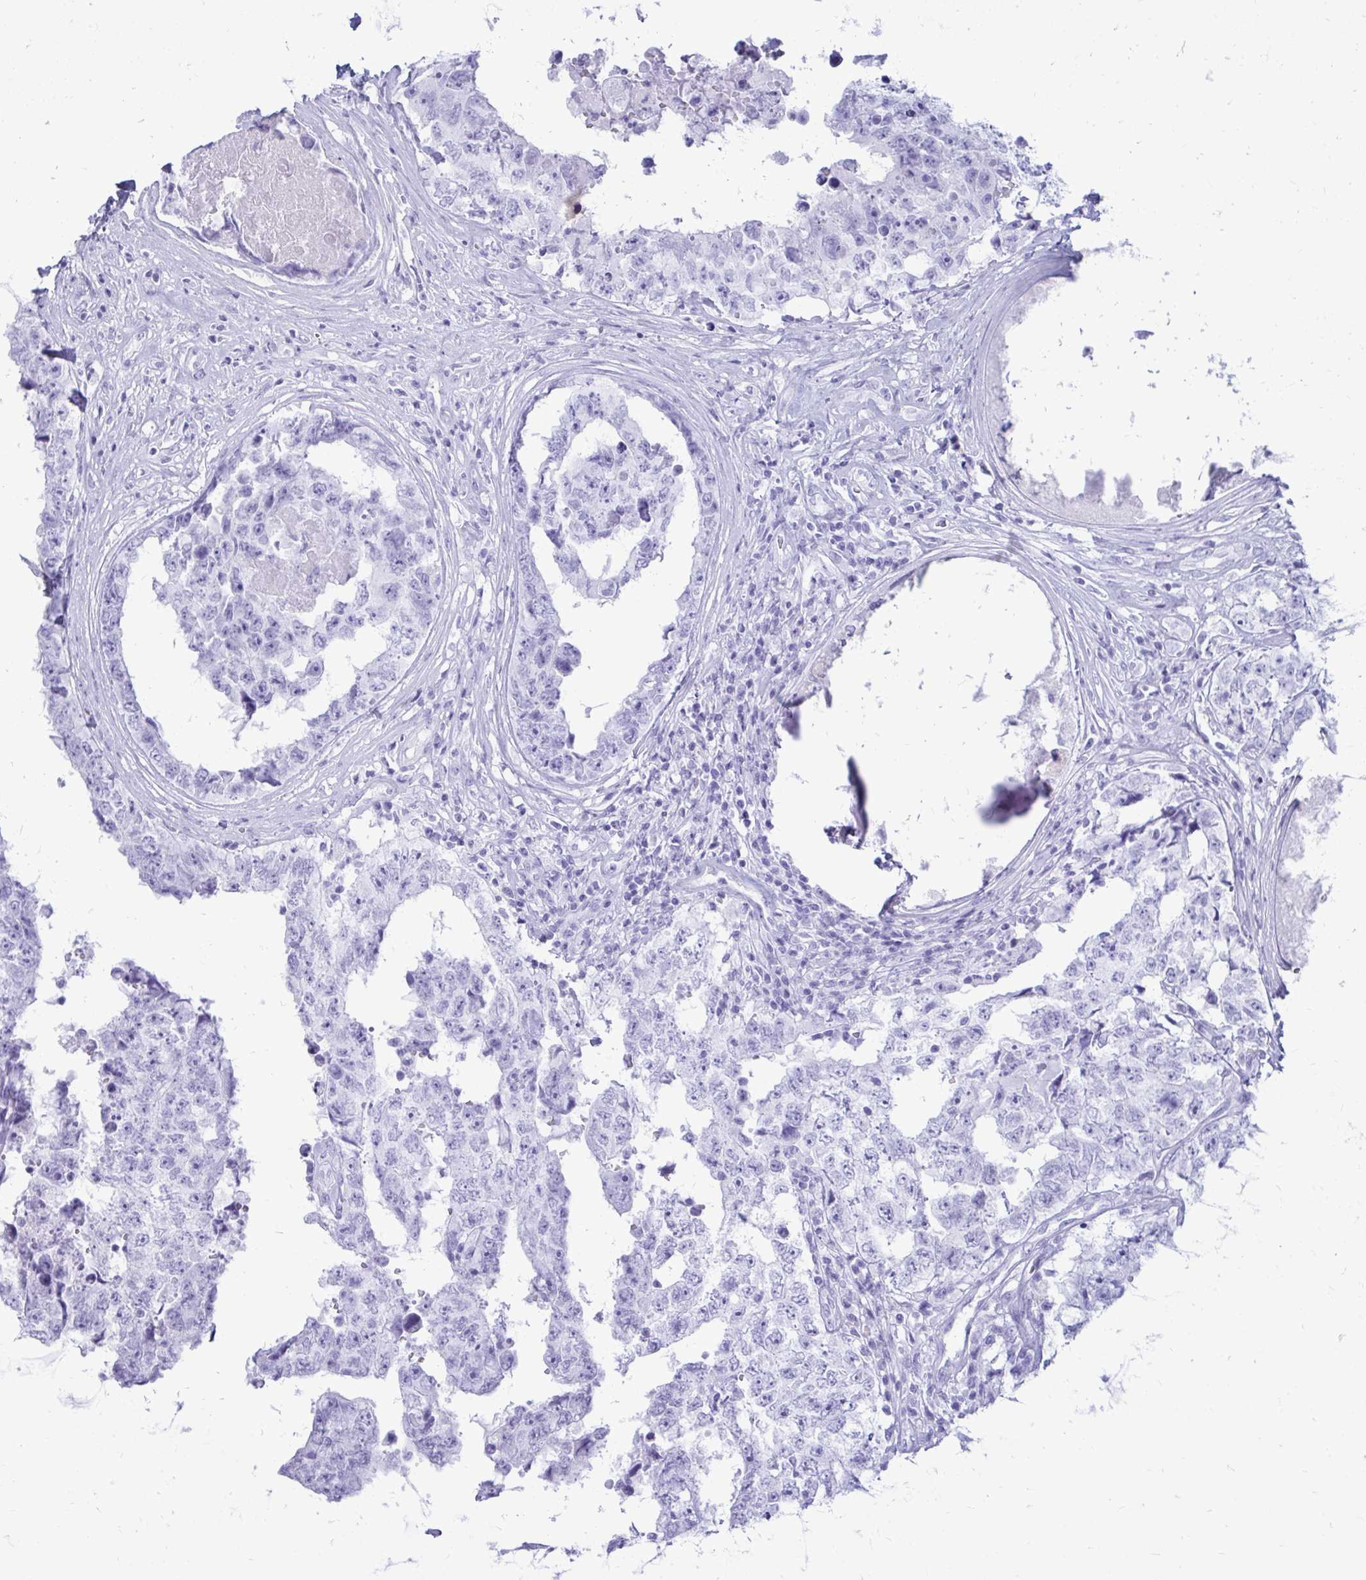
{"staining": {"intensity": "negative", "quantity": "none", "location": "none"}, "tissue": "testis cancer", "cell_type": "Tumor cells", "image_type": "cancer", "snomed": [{"axis": "morphology", "description": "Normal tissue, NOS"}, {"axis": "morphology", "description": "Carcinoma, Embryonal, NOS"}, {"axis": "topography", "description": "Testis"}, {"axis": "topography", "description": "Epididymis"}], "caption": "This is an immunohistochemistry (IHC) histopathology image of human embryonal carcinoma (testis). There is no staining in tumor cells.", "gene": "OR10R2", "patient": {"sex": "male", "age": 25}}